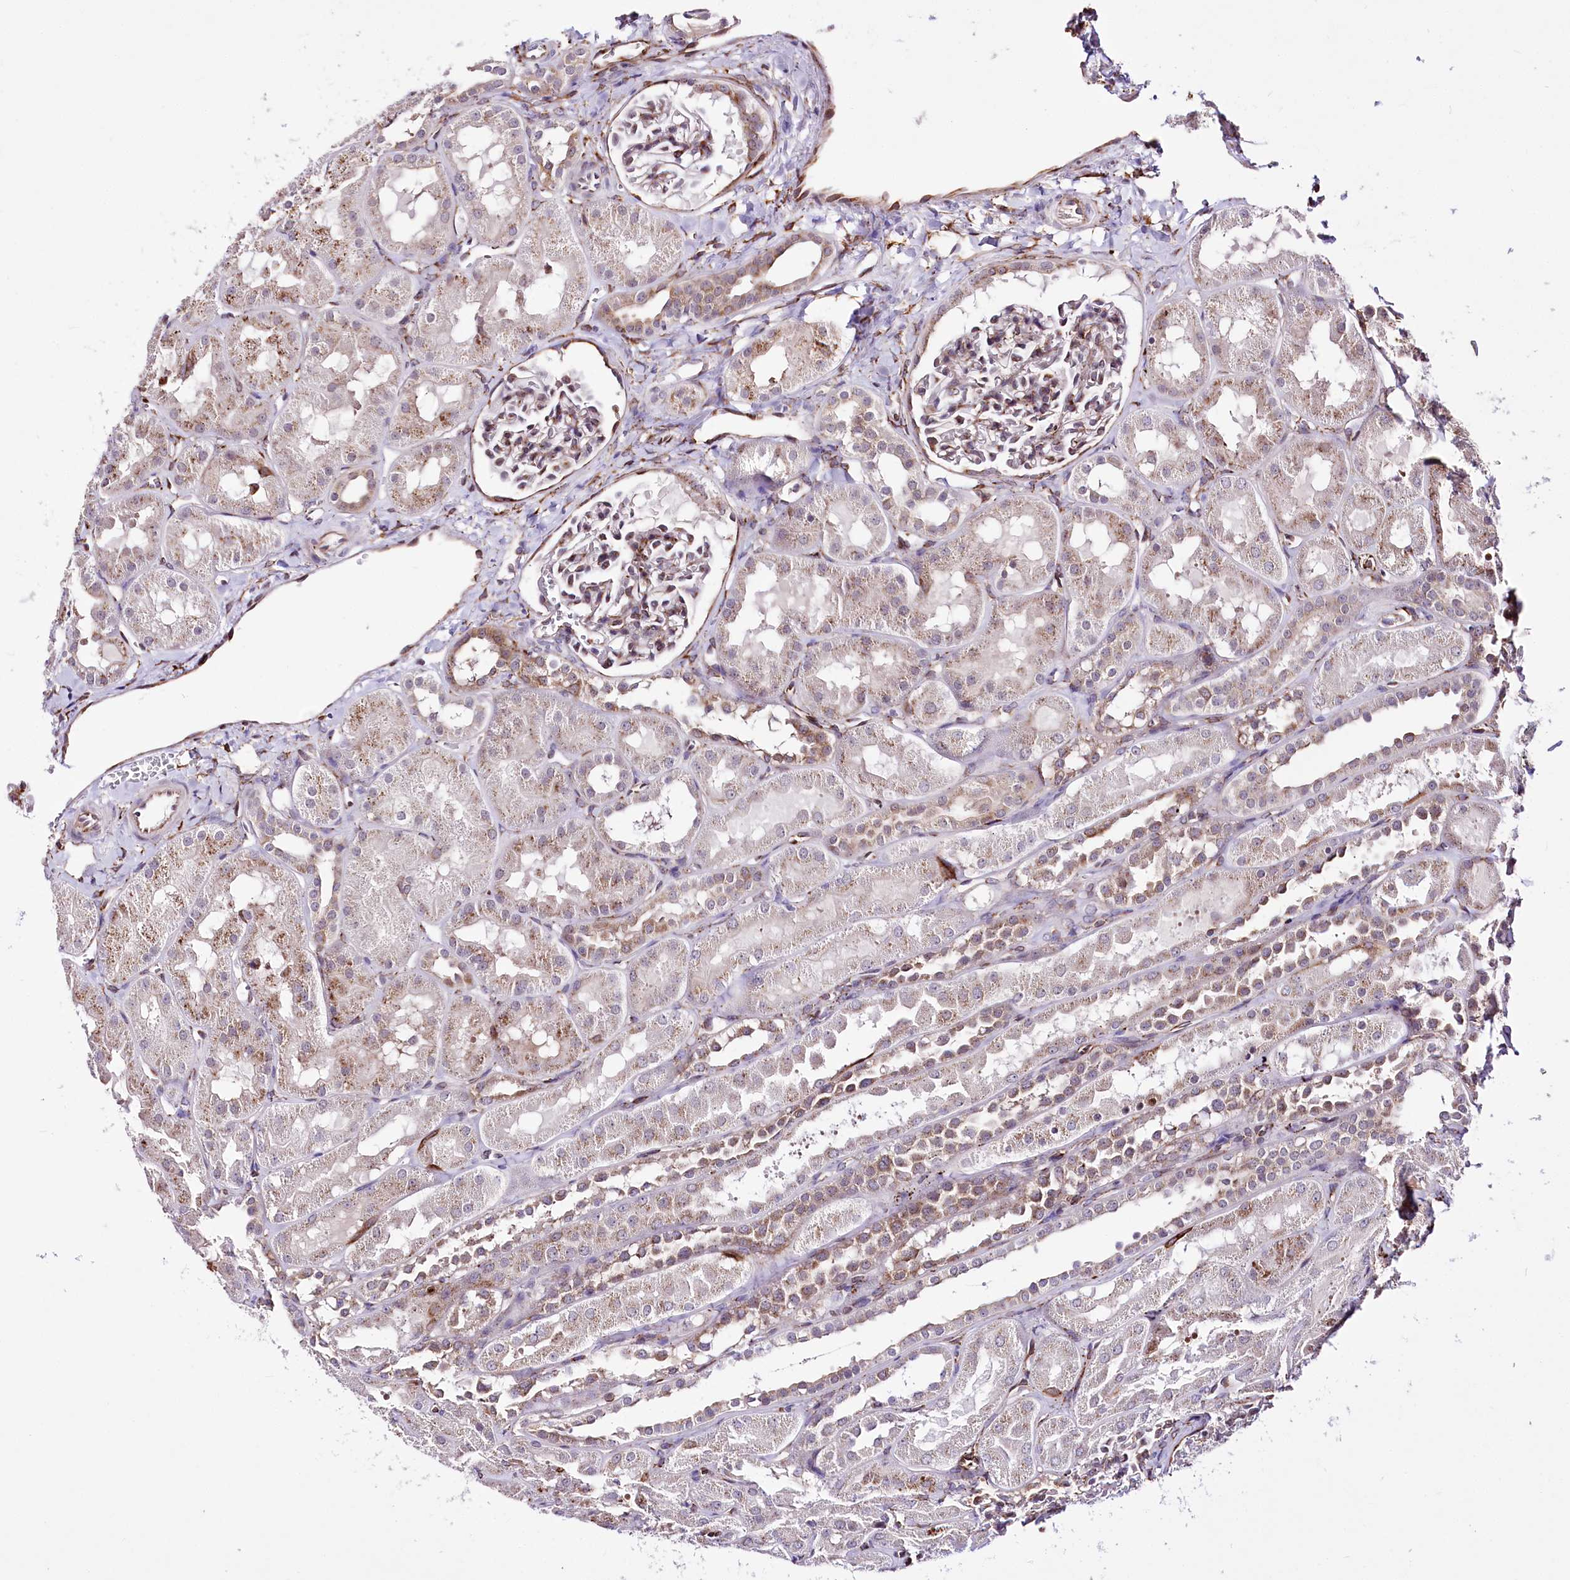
{"staining": {"intensity": "moderate", "quantity": "25%-75%", "location": "cytoplasmic/membranous"}, "tissue": "kidney", "cell_type": "Cells in glomeruli", "image_type": "normal", "snomed": [{"axis": "morphology", "description": "Normal tissue, NOS"}, {"axis": "topography", "description": "Kidney"}, {"axis": "topography", "description": "Urinary bladder"}], "caption": "Protein analysis of benign kidney shows moderate cytoplasmic/membranous positivity in approximately 25%-75% of cells in glomeruli.", "gene": "WWC1", "patient": {"sex": "male", "age": 16}}